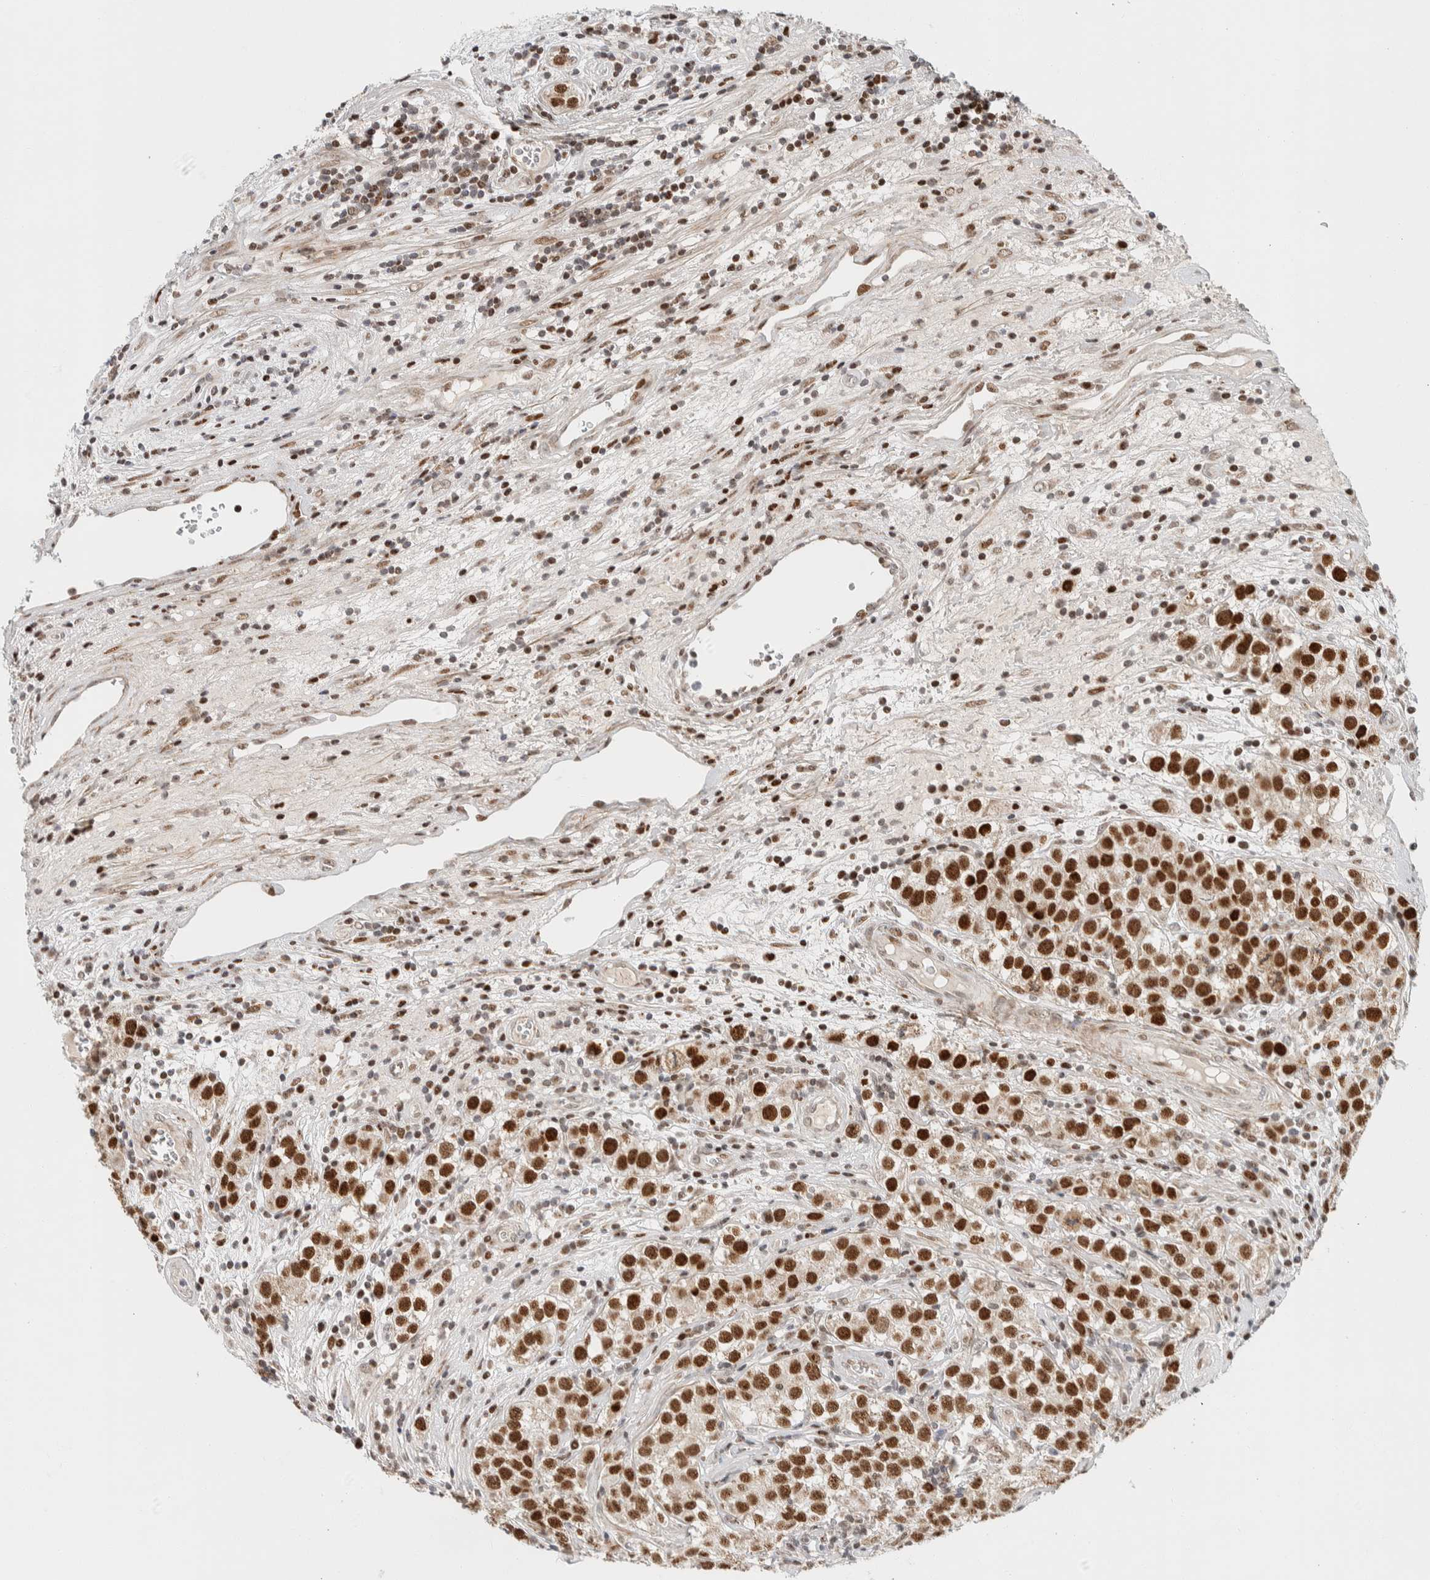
{"staining": {"intensity": "strong", "quantity": ">75%", "location": "nuclear"}, "tissue": "testis cancer", "cell_type": "Tumor cells", "image_type": "cancer", "snomed": [{"axis": "morphology", "description": "Seminoma, NOS"}, {"axis": "morphology", "description": "Carcinoma, Embryonal, NOS"}, {"axis": "topography", "description": "Testis"}], "caption": "A high-resolution histopathology image shows IHC staining of seminoma (testis), which shows strong nuclear positivity in approximately >75% of tumor cells.", "gene": "TSPAN32", "patient": {"sex": "male", "age": 43}}